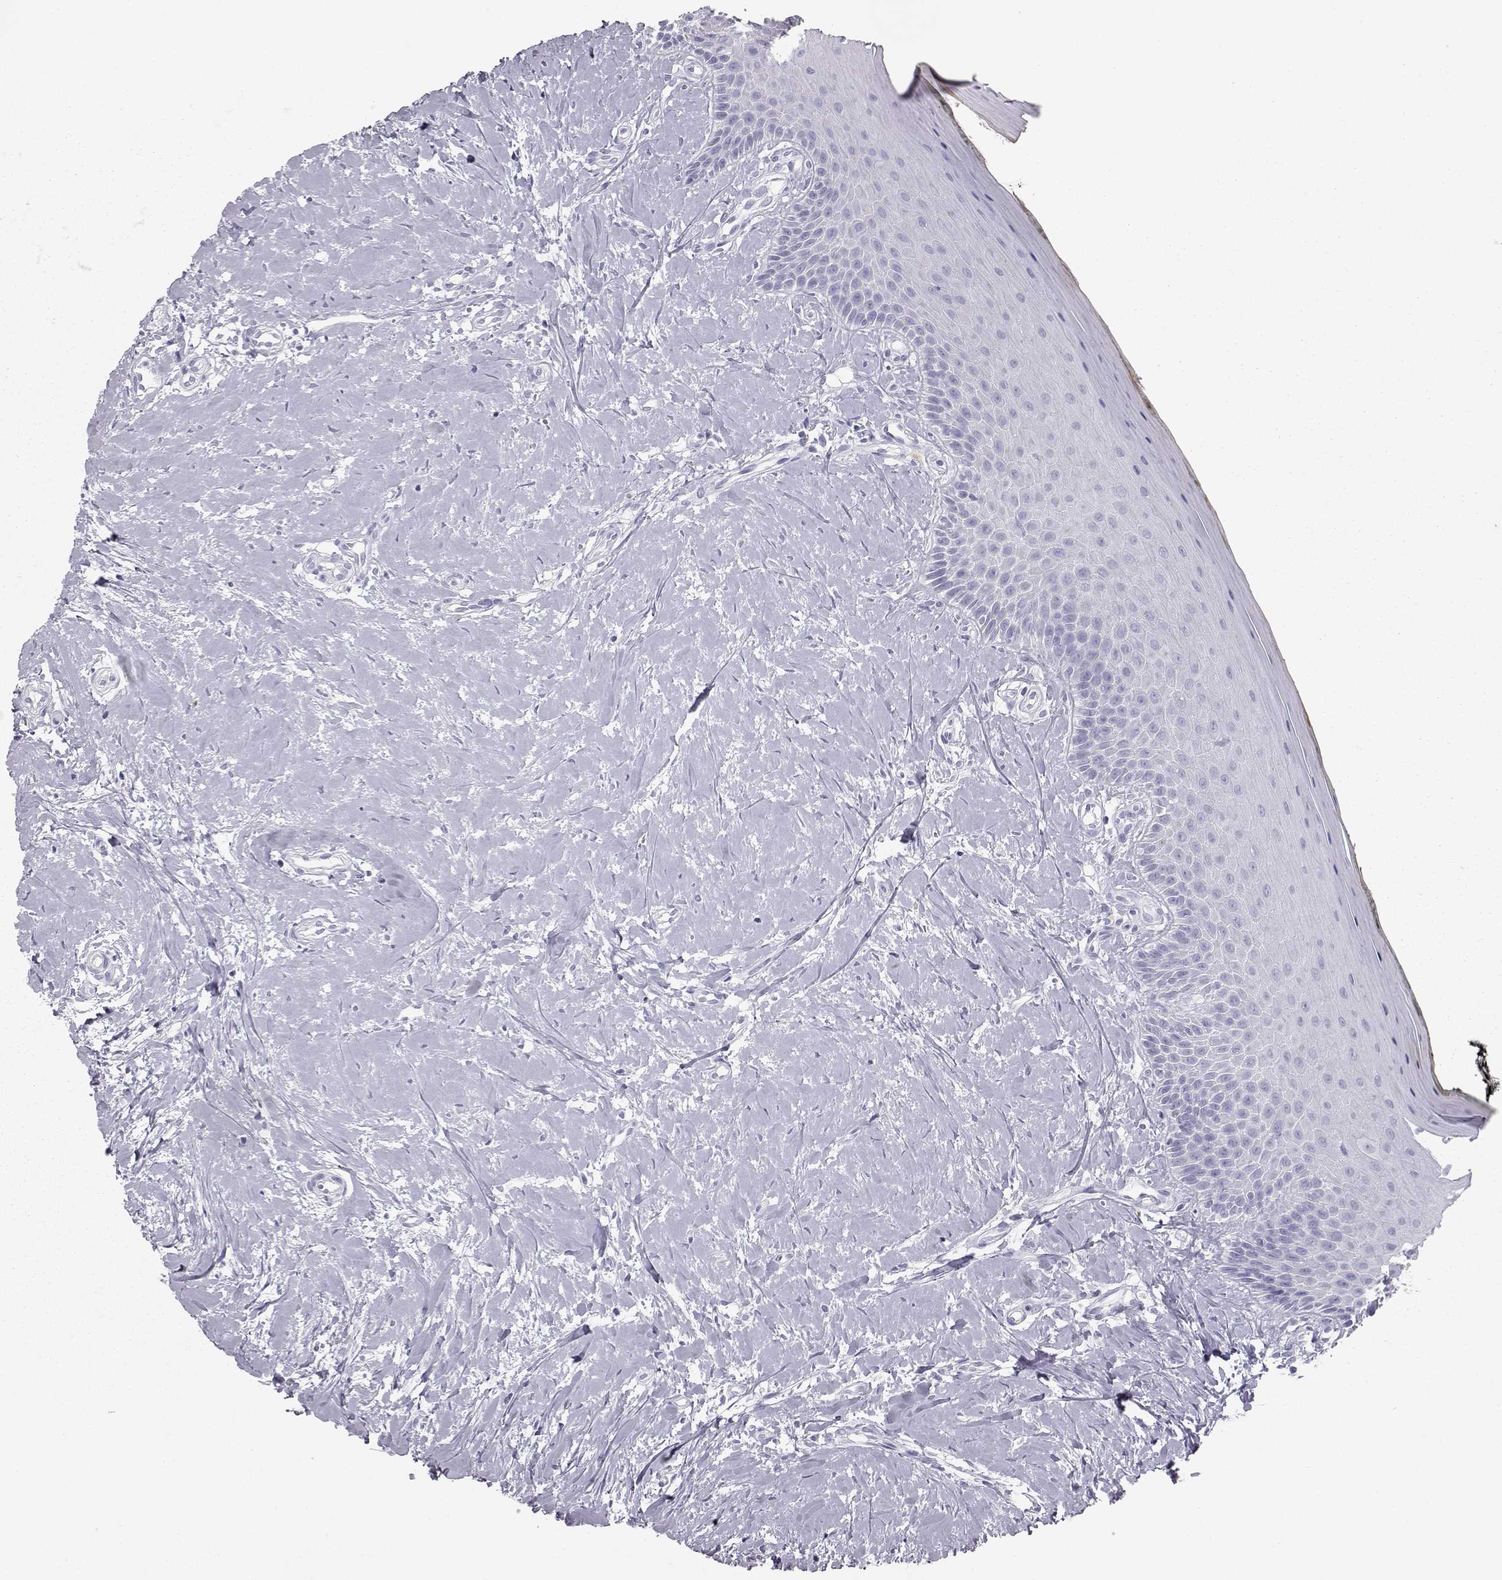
{"staining": {"intensity": "negative", "quantity": "none", "location": "none"}, "tissue": "oral mucosa", "cell_type": "Squamous epithelial cells", "image_type": "normal", "snomed": [{"axis": "morphology", "description": "Normal tissue, NOS"}, {"axis": "topography", "description": "Oral tissue"}], "caption": "Immunohistochemical staining of unremarkable oral mucosa shows no significant expression in squamous epithelial cells. The staining was performed using DAB (3,3'-diaminobenzidine) to visualize the protein expression in brown, while the nuclei were stained in blue with hematoxylin (Magnification: 20x).", "gene": "ITLN1", "patient": {"sex": "female", "age": 43}}